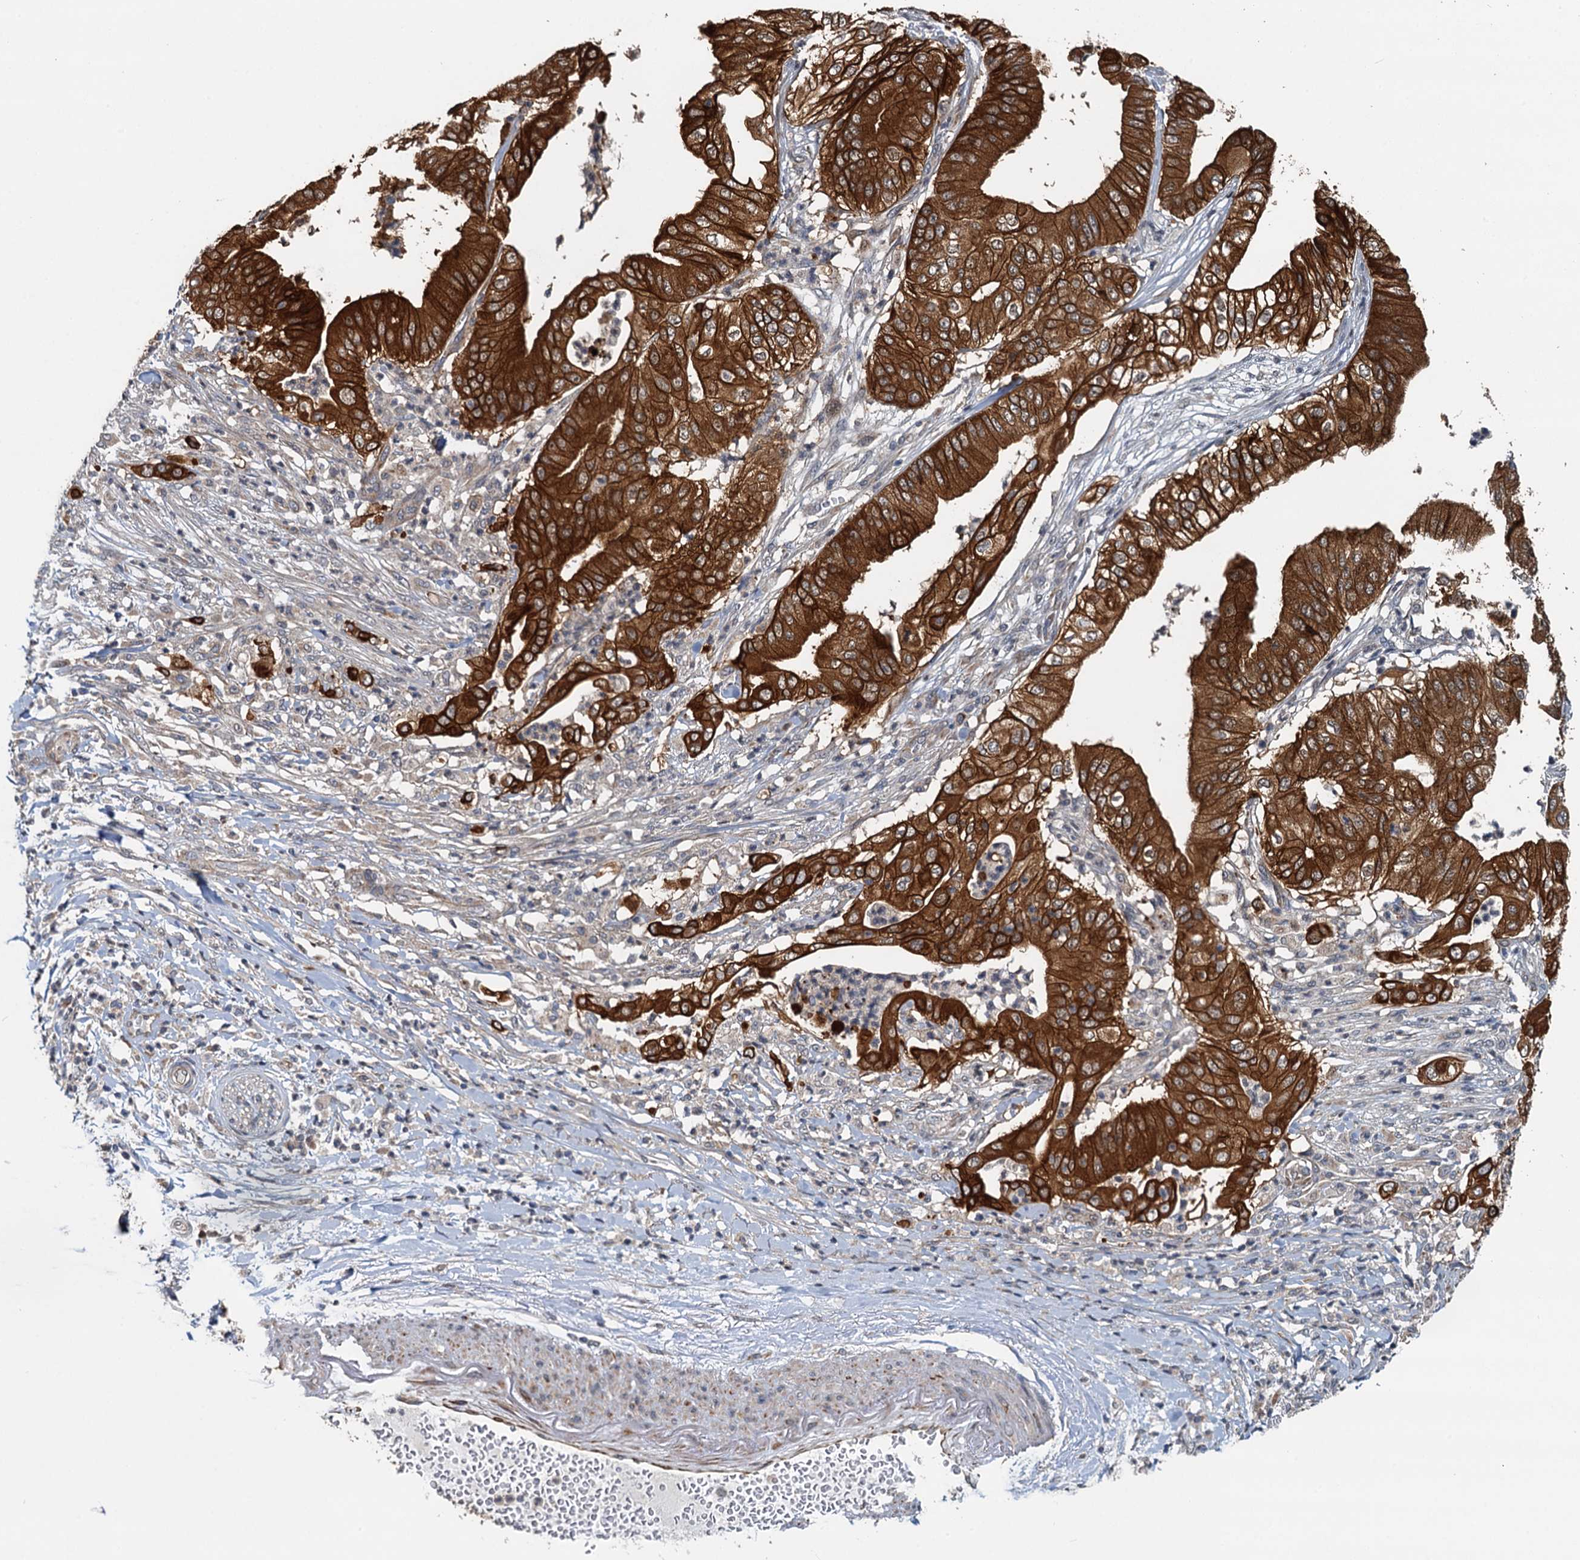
{"staining": {"intensity": "strong", "quantity": ">75%", "location": "cytoplasmic/membranous"}, "tissue": "pancreatic cancer", "cell_type": "Tumor cells", "image_type": "cancer", "snomed": [{"axis": "morphology", "description": "Adenocarcinoma, NOS"}, {"axis": "topography", "description": "Pancreas"}], "caption": "A photomicrograph of adenocarcinoma (pancreatic) stained for a protein reveals strong cytoplasmic/membranous brown staining in tumor cells. (DAB (3,3'-diaminobenzidine) = brown stain, brightfield microscopy at high magnification).", "gene": "LRRK2", "patient": {"sex": "female", "age": 77}}